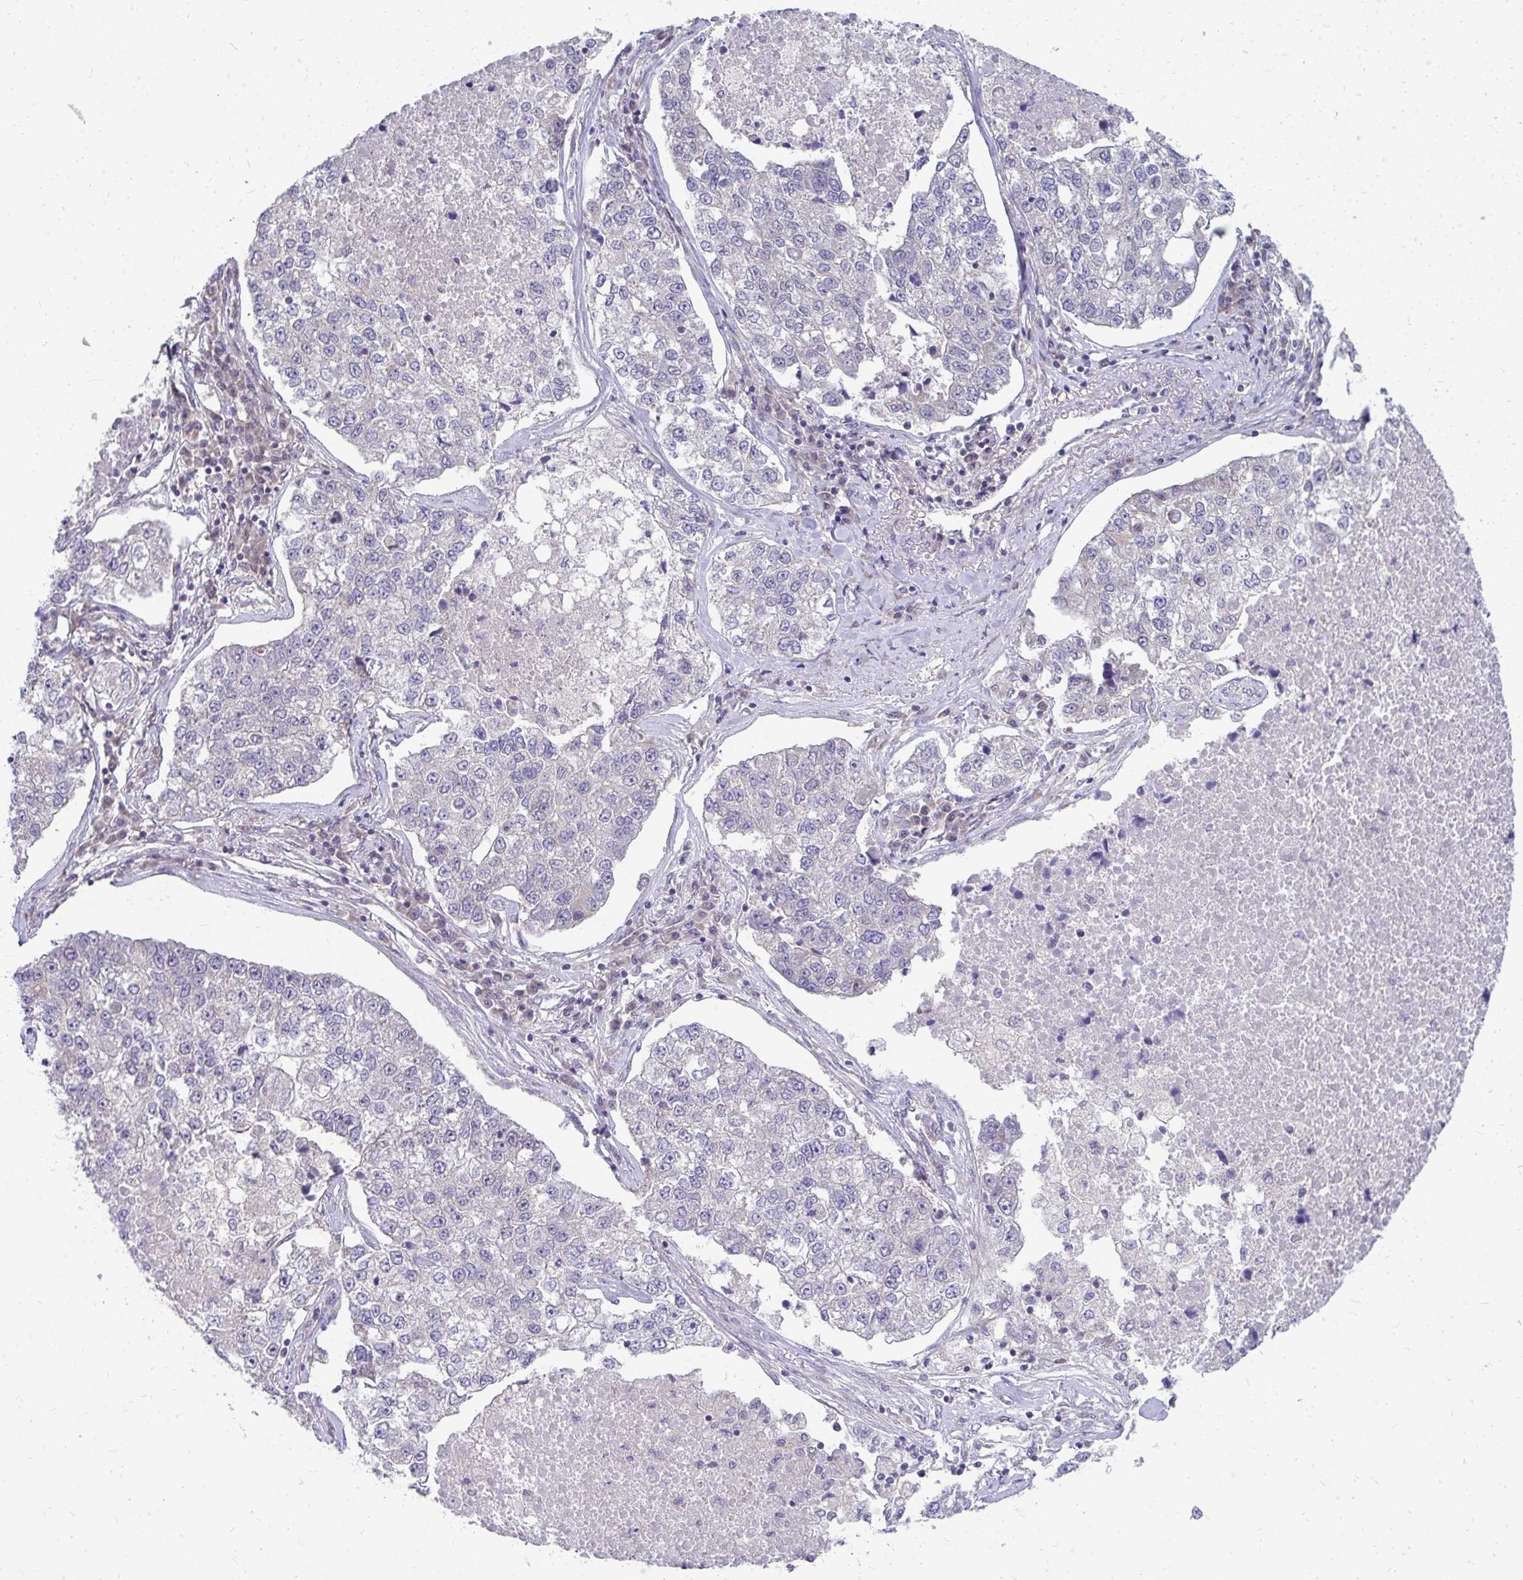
{"staining": {"intensity": "negative", "quantity": "none", "location": "none"}, "tissue": "lung cancer", "cell_type": "Tumor cells", "image_type": "cancer", "snomed": [{"axis": "morphology", "description": "Adenocarcinoma, NOS"}, {"axis": "topography", "description": "Lung"}], "caption": "This is an IHC micrograph of human lung adenocarcinoma. There is no positivity in tumor cells.", "gene": "MROH8", "patient": {"sex": "male", "age": 49}}